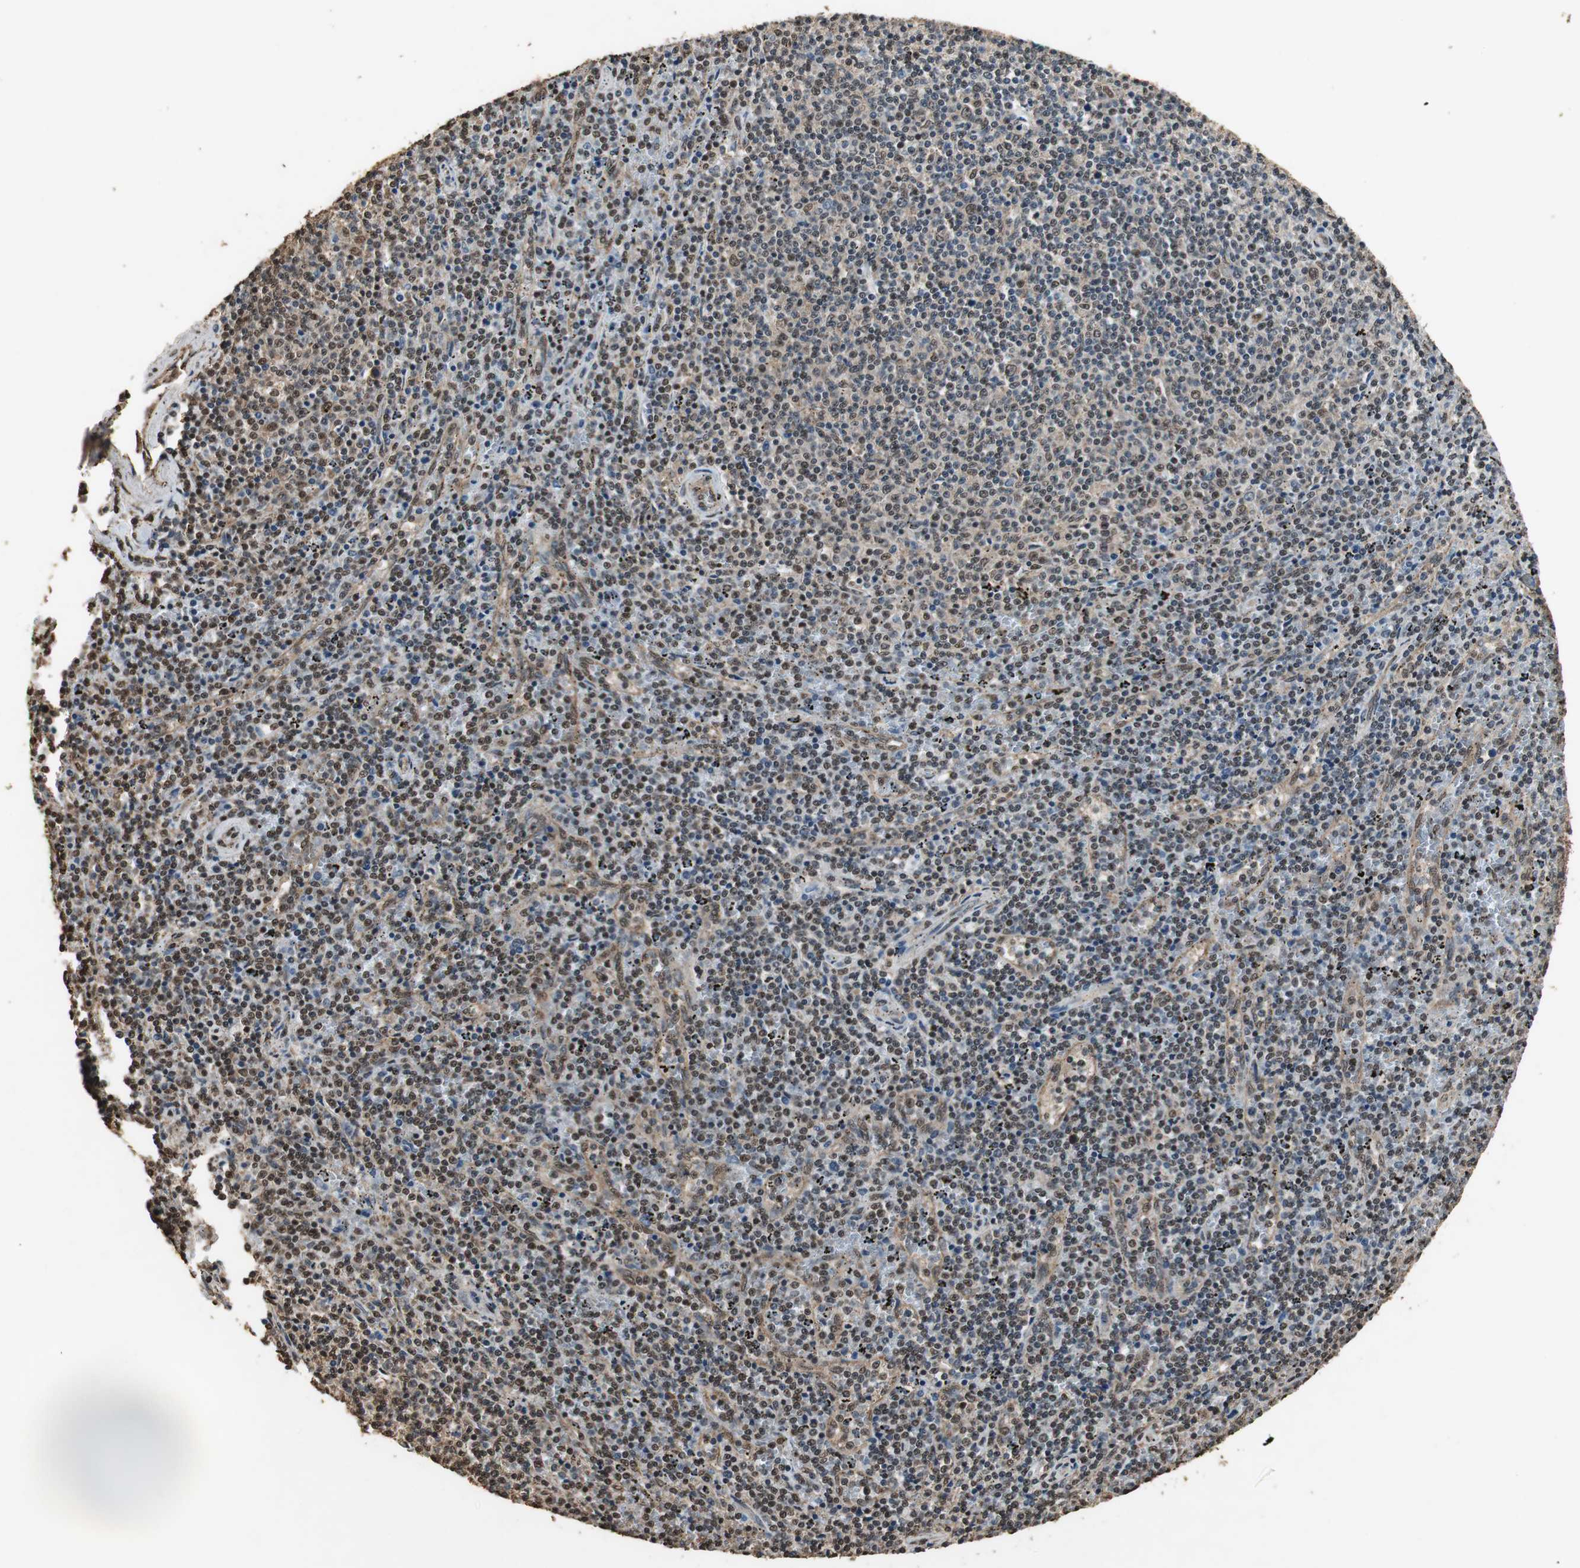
{"staining": {"intensity": "moderate", "quantity": "25%-75%", "location": "cytoplasmic/membranous,nuclear"}, "tissue": "lymphoma", "cell_type": "Tumor cells", "image_type": "cancer", "snomed": [{"axis": "morphology", "description": "Malignant lymphoma, non-Hodgkin's type, Low grade"}, {"axis": "topography", "description": "Spleen"}], "caption": "Immunohistochemistry of human lymphoma displays medium levels of moderate cytoplasmic/membranous and nuclear staining in about 25%-75% of tumor cells. (DAB (3,3'-diaminobenzidine) IHC with brightfield microscopy, high magnification).", "gene": "PPP1R13B", "patient": {"sex": "female", "age": 50}}